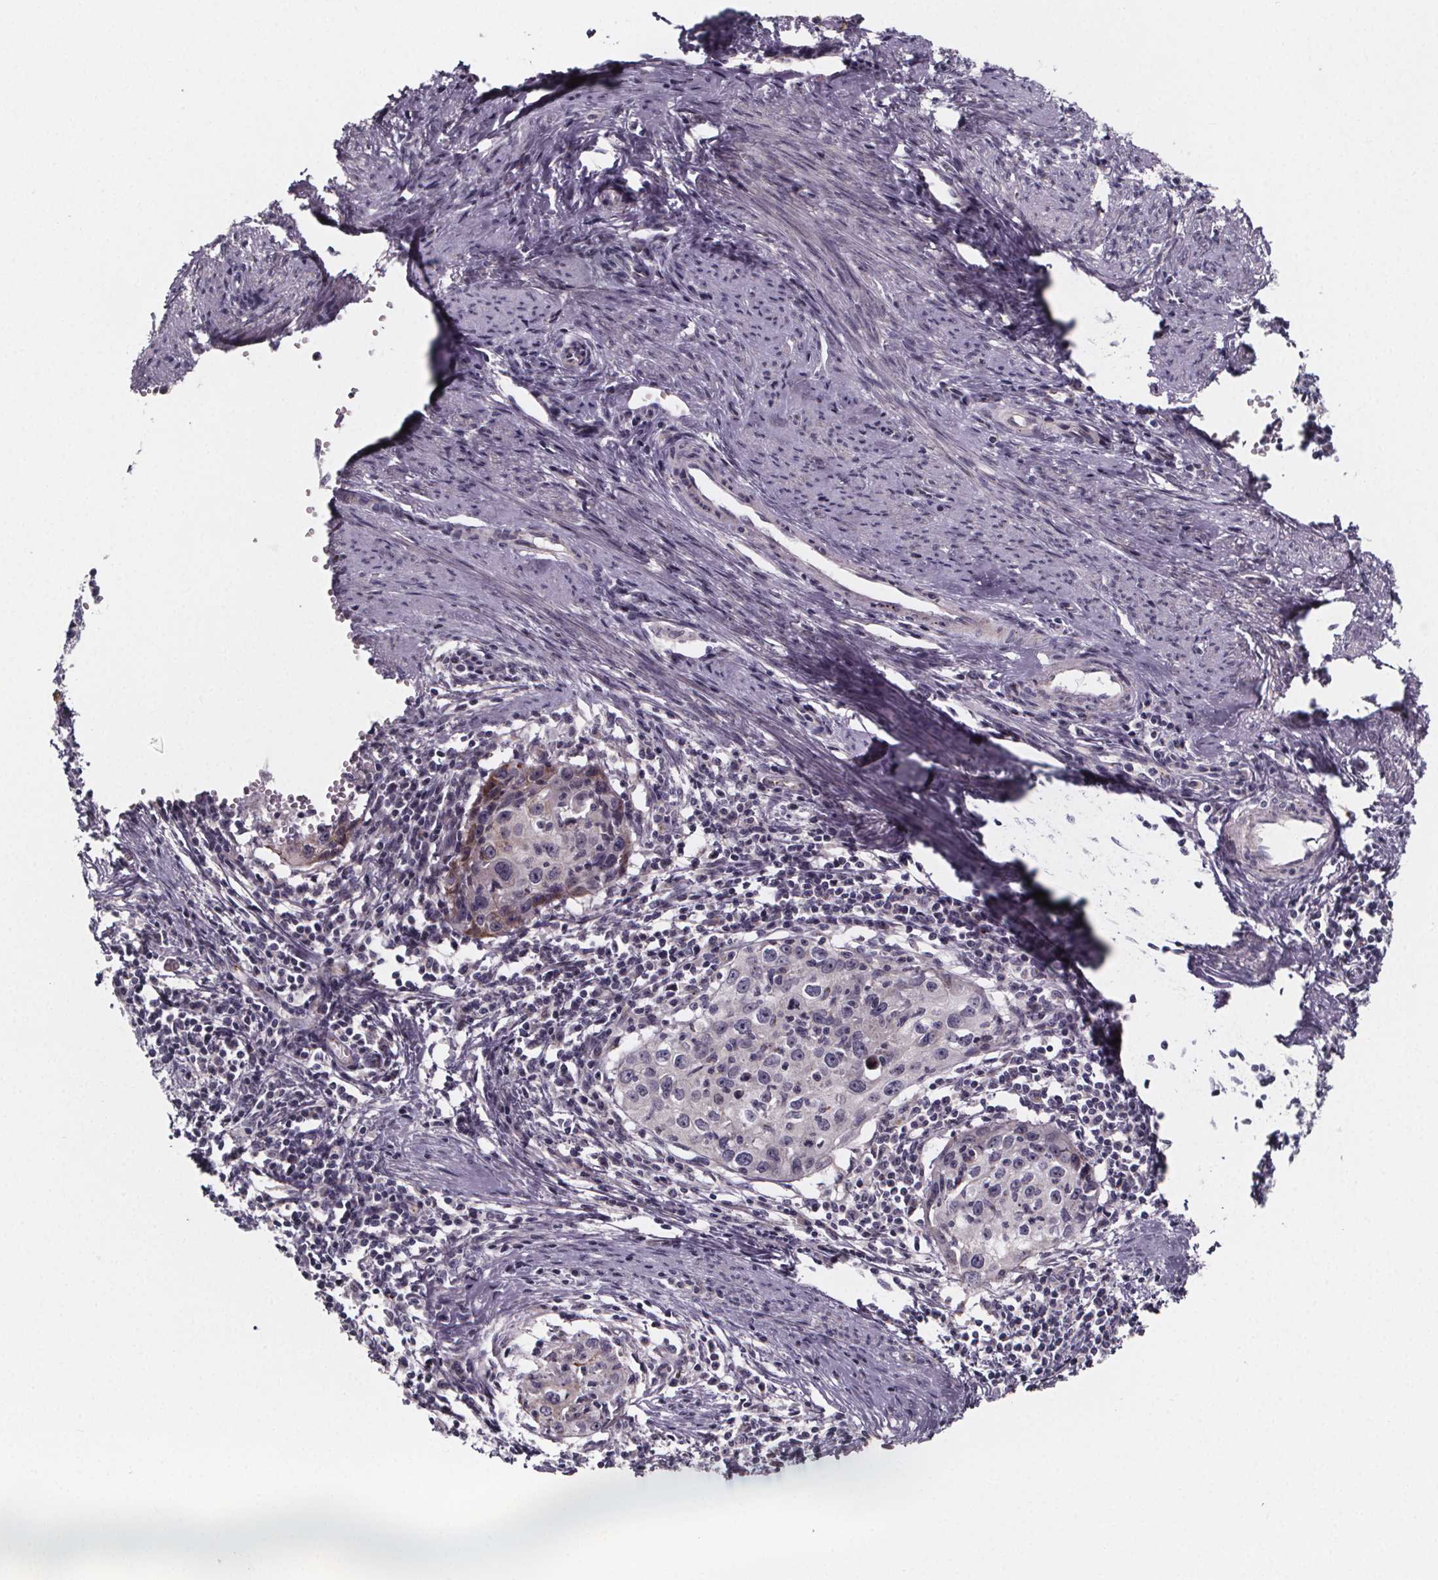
{"staining": {"intensity": "weak", "quantity": "<25%", "location": "cytoplasmic/membranous"}, "tissue": "cervical cancer", "cell_type": "Tumor cells", "image_type": "cancer", "snomed": [{"axis": "morphology", "description": "Squamous cell carcinoma, NOS"}, {"axis": "topography", "description": "Cervix"}], "caption": "Immunohistochemistry (IHC) of human cervical squamous cell carcinoma shows no staining in tumor cells.", "gene": "NDST1", "patient": {"sex": "female", "age": 40}}